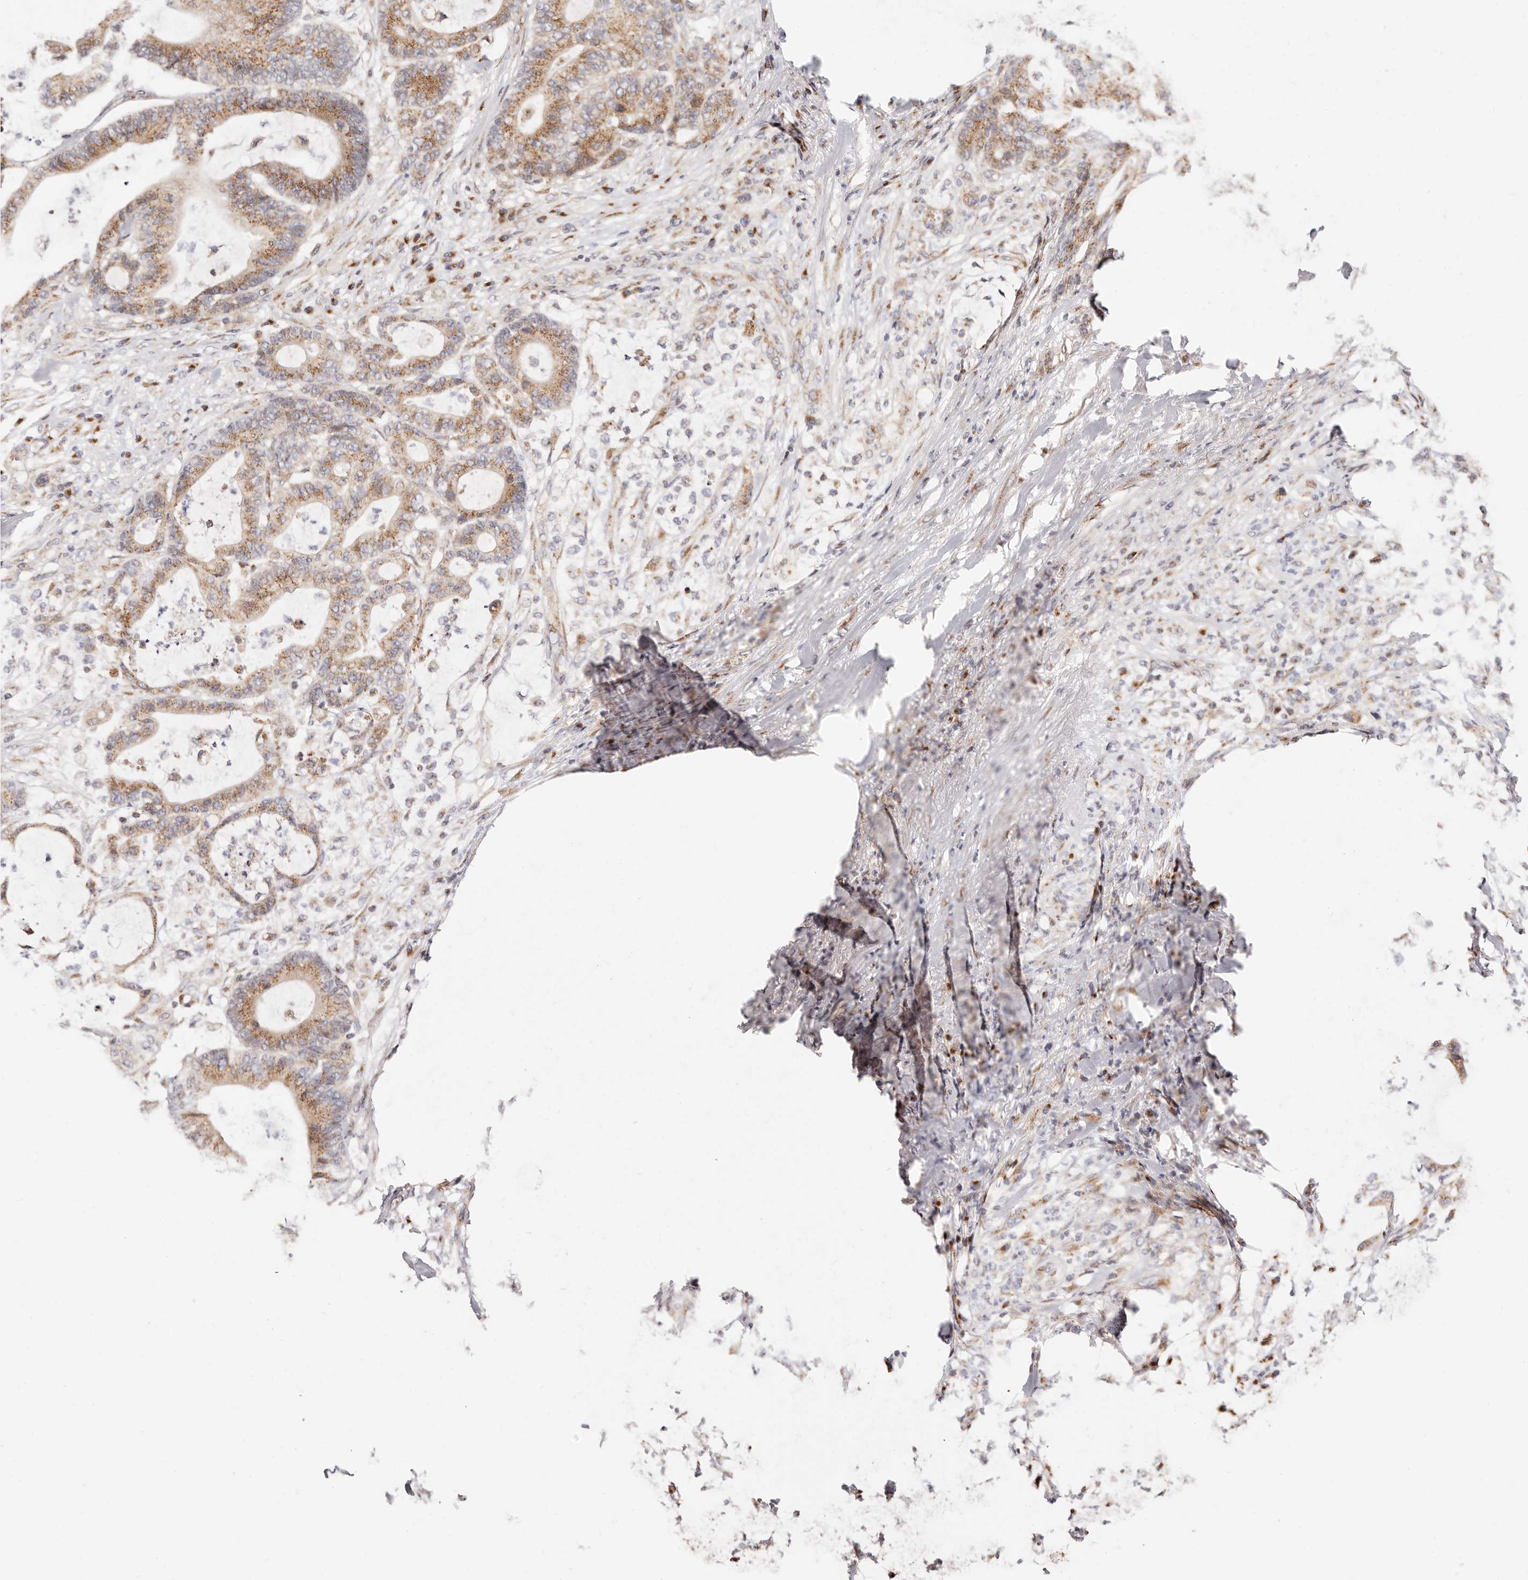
{"staining": {"intensity": "moderate", "quantity": ">75%", "location": "cytoplasmic/membranous"}, "tissue": "colorectal cancer", "cell_type": "Tumor cells", "image_type": "cancer", "snomed": [{"axis": "morphology", "description": "Adenocarcinoma, NOS"}, {"axis": "topography", "description": "Colon"}], "caption": "A brown stain labels moderate cytoplasmic/membranous positivity of a protein in colorectal cancer tumor cells.", "gene": "MAPK6", "patient": {"sex": "female", "age": 84}}